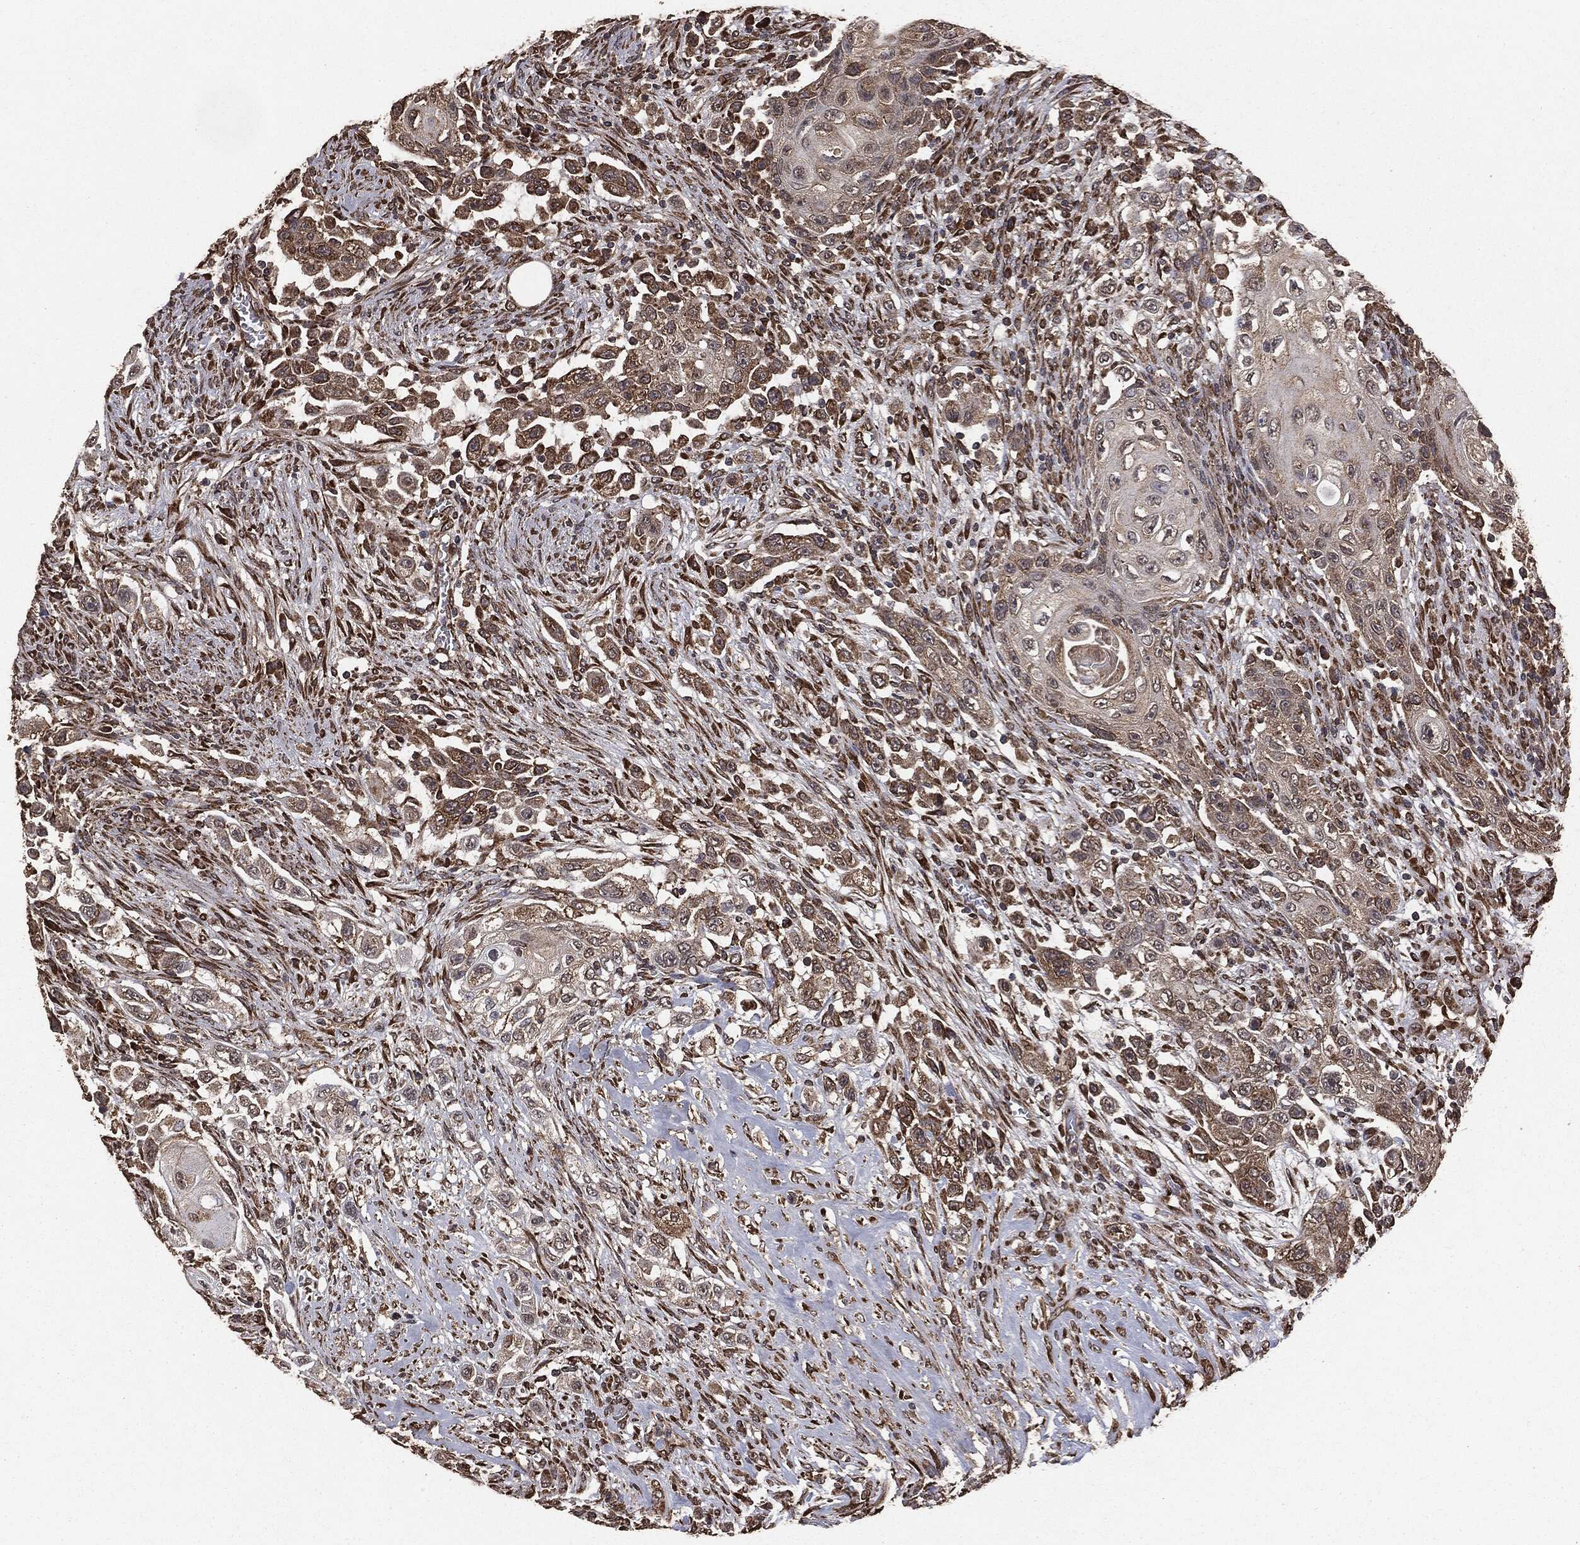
{"staining": {"intensity": "moderate", "quantity": "25%-75%", "location": "cytoplasmic/membranous"}, "tissue": "urothelial cancer", "cell_type": "Tumor cells", "image_type": "cancer", "snomed": [{"axis": "morphology", "description": "Urothelial carcinoma, High grade"}, {"axis": "topography", "description": "Urinary bladder"}], "caption": "Urothelial carcinoma (high-grade) was stained to show a protein in brown. There is medium levels of moderate cytoplasmic/membranous staining in about 25%-75% of tumor cells.", "gene": "MTOR", "patient": {"sex": "female", "age": 56}}